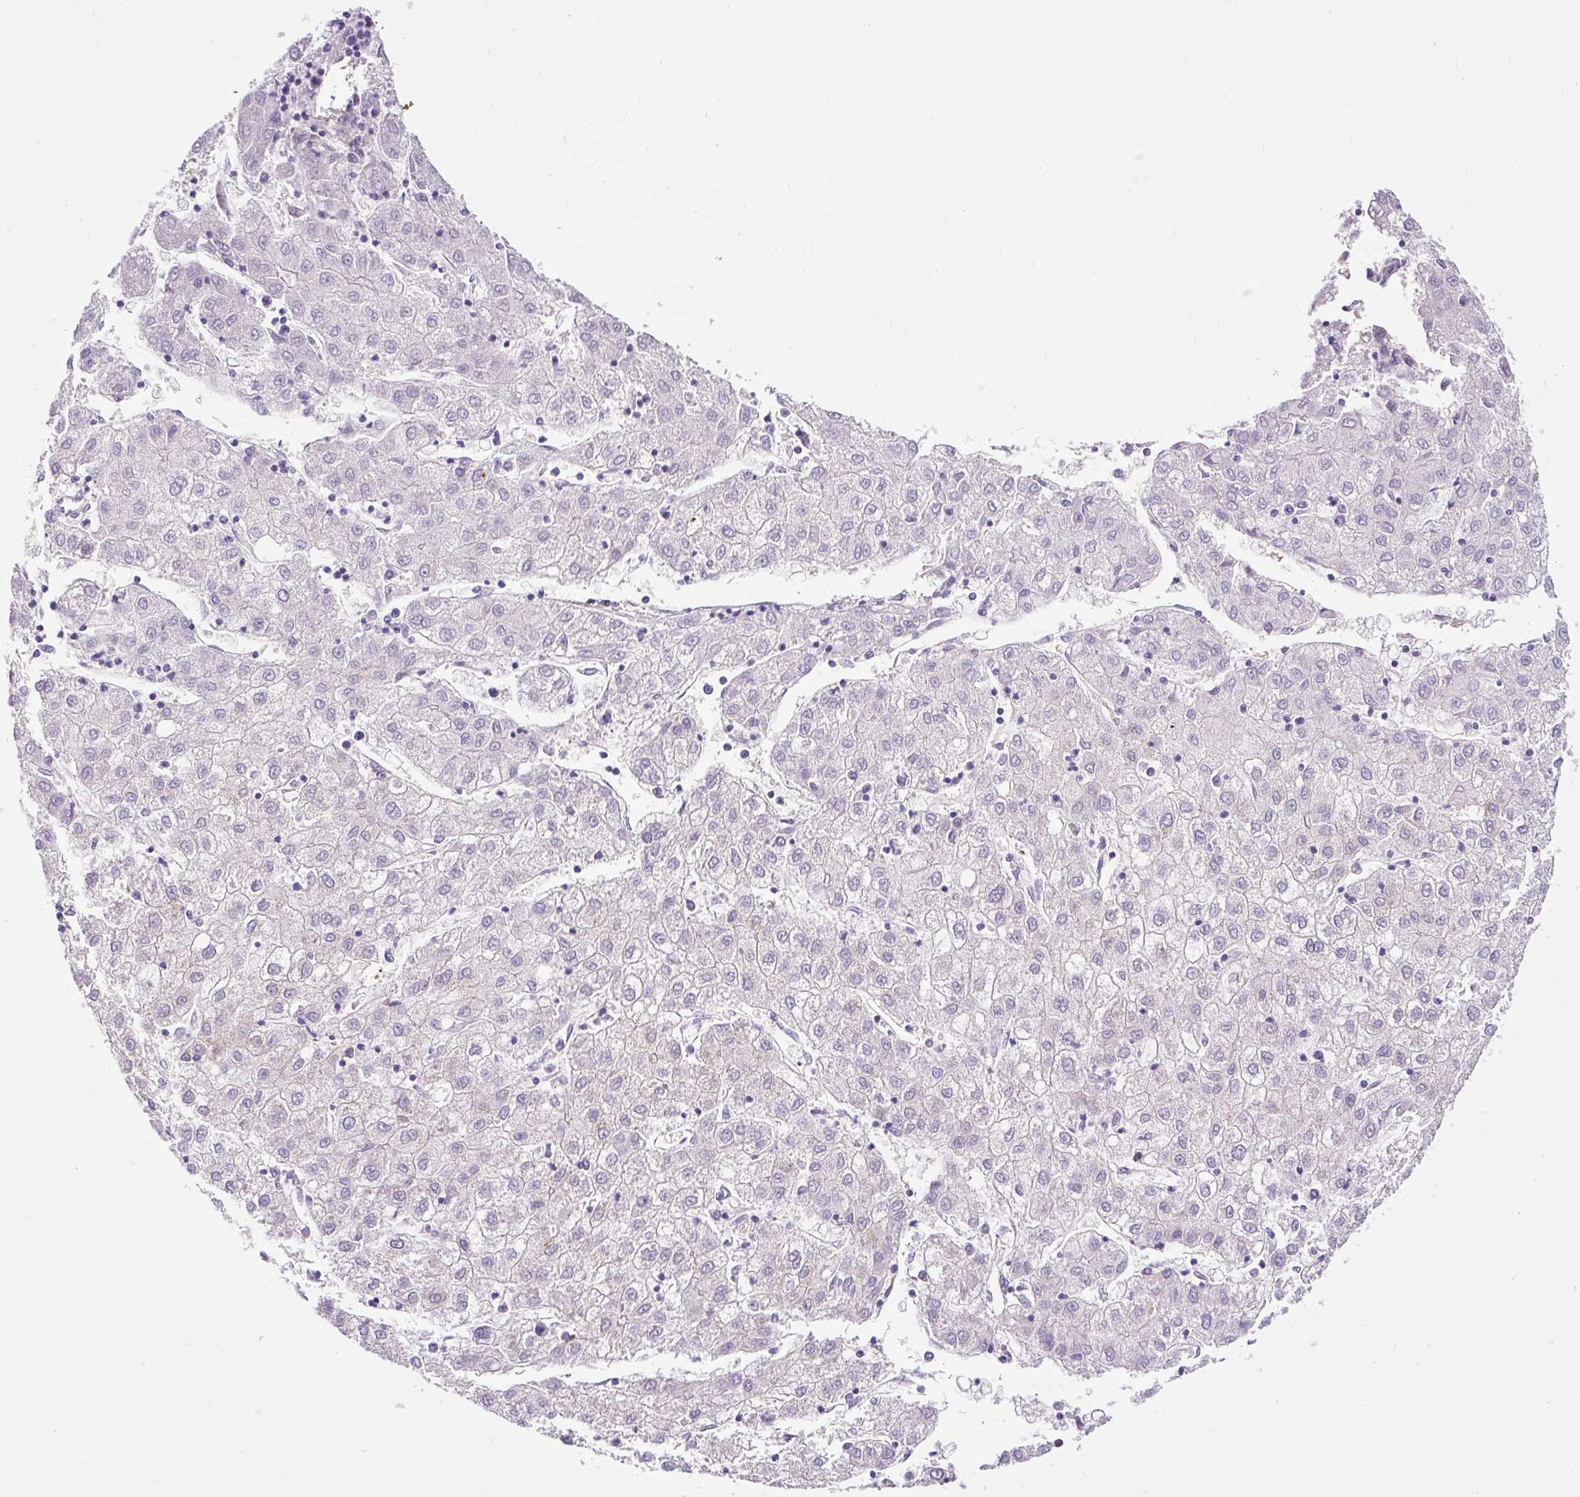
{"staining": {"intensity": "negative", "quantity": "none", "location": "none"}, "tissue": "liver cancer", "cell_type": "Tumor cells", "image_type": "cancer", "snomed": [{"axis": "morphology", "description": "Carcinoma, Hepatocellular, NOS"}, {"axis": "topography", "description": "Liver"}], "caption": "IHC of liver cancer reveals no staining in tumor cells. (Immunohistochemistry, brightfield microscopy, high magnification).", "gene": "DDOST", "patient": {"sex": "male", "age": 72}}